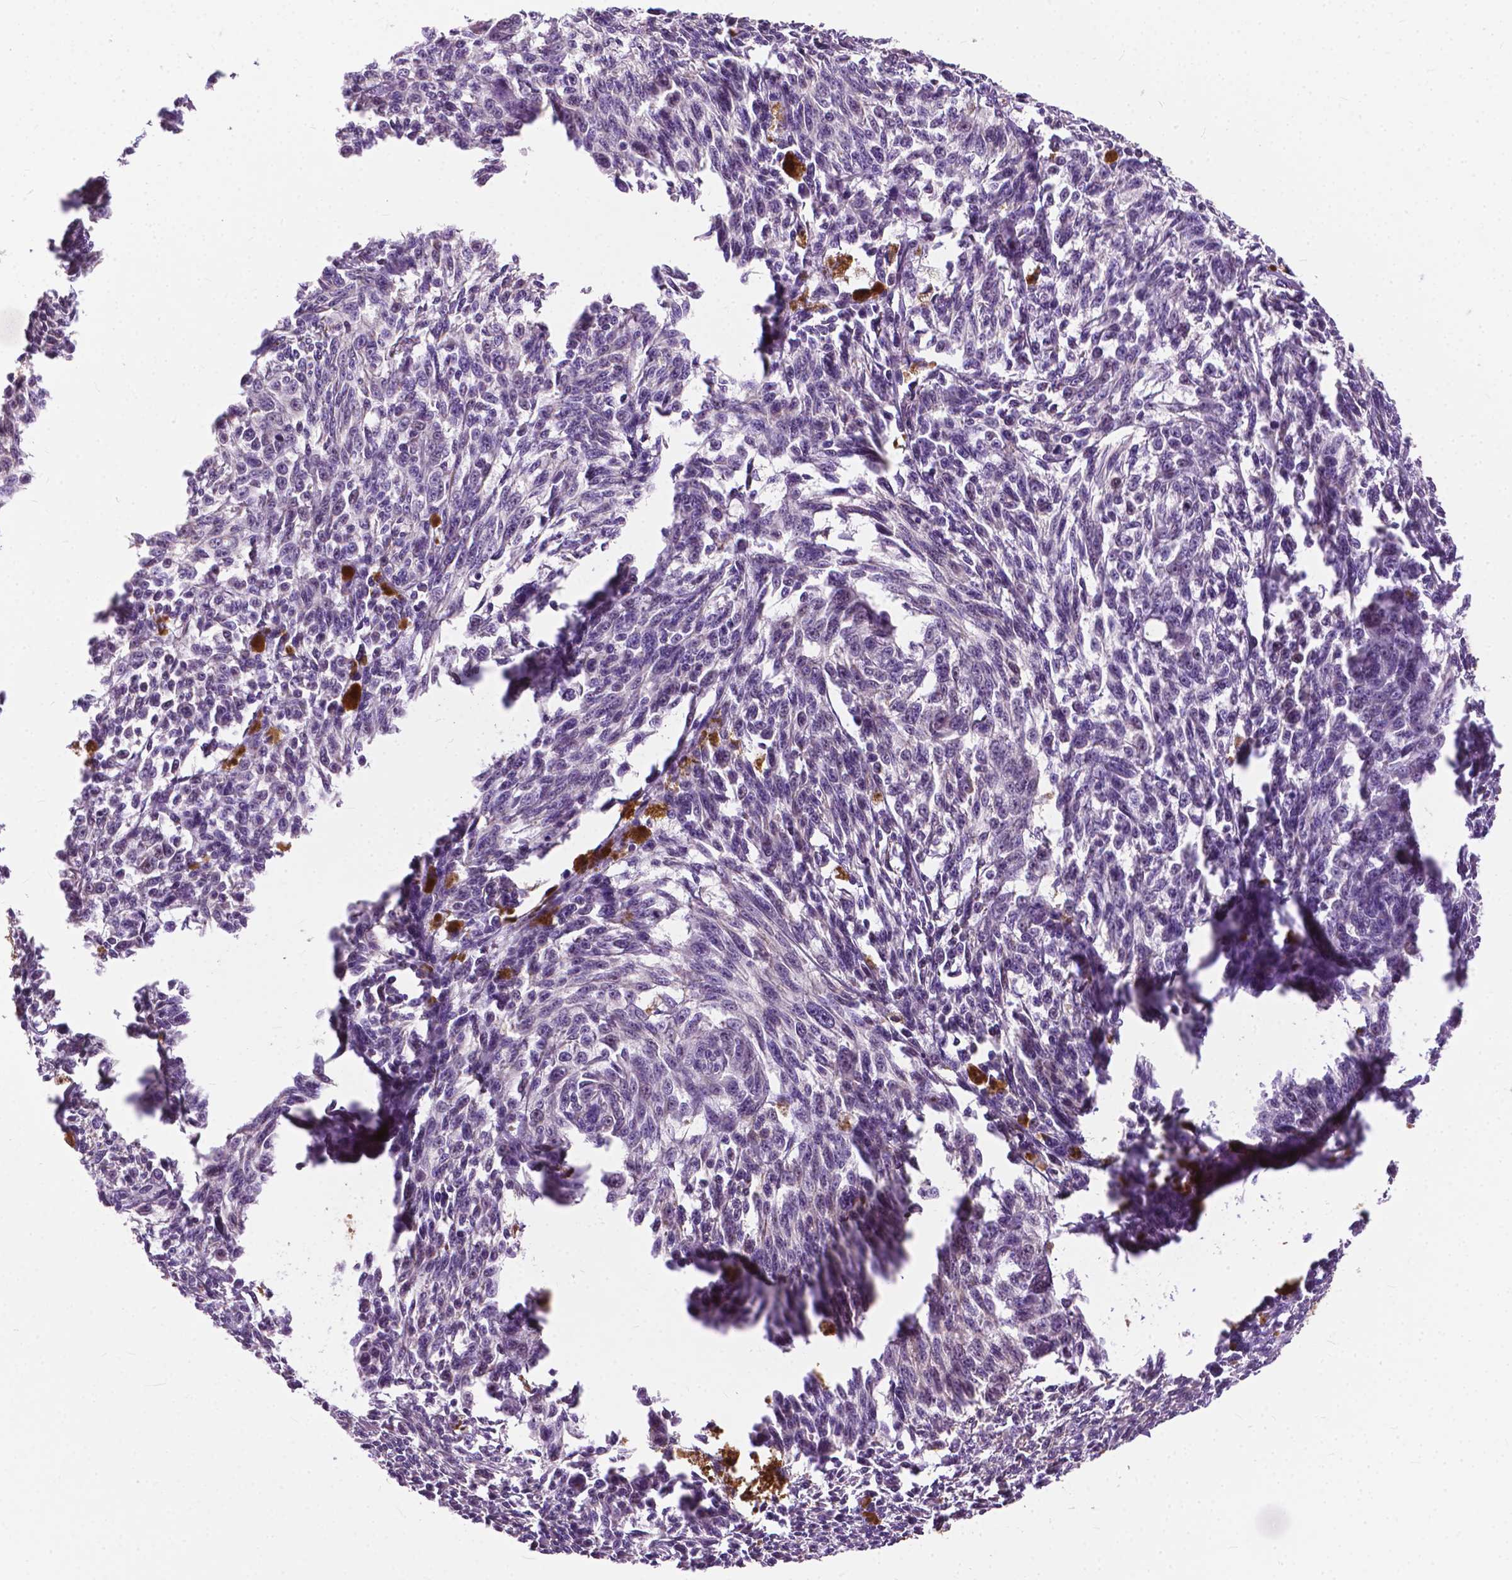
{"staining": {"intensity": "negative", "quantity": "none", "location": "none"}, "tissue": "melanoma", "cell_type": "Tumor cells", "image_type": "cancer", "snomed": [{"axis": "morphology", "description": "Malignant melanoma, NOS"}, {"axis": "topography", "description": "Skin"}], "caption": "The image demonstrates no significant positivity in tumor cells of malignant melanoma. (DAB immunohistochemistry (IHC) visualized using brightfield microscopy, high magnification).", "gene": "TTC9B", "patient": {"sex": "female", "age": 34}}